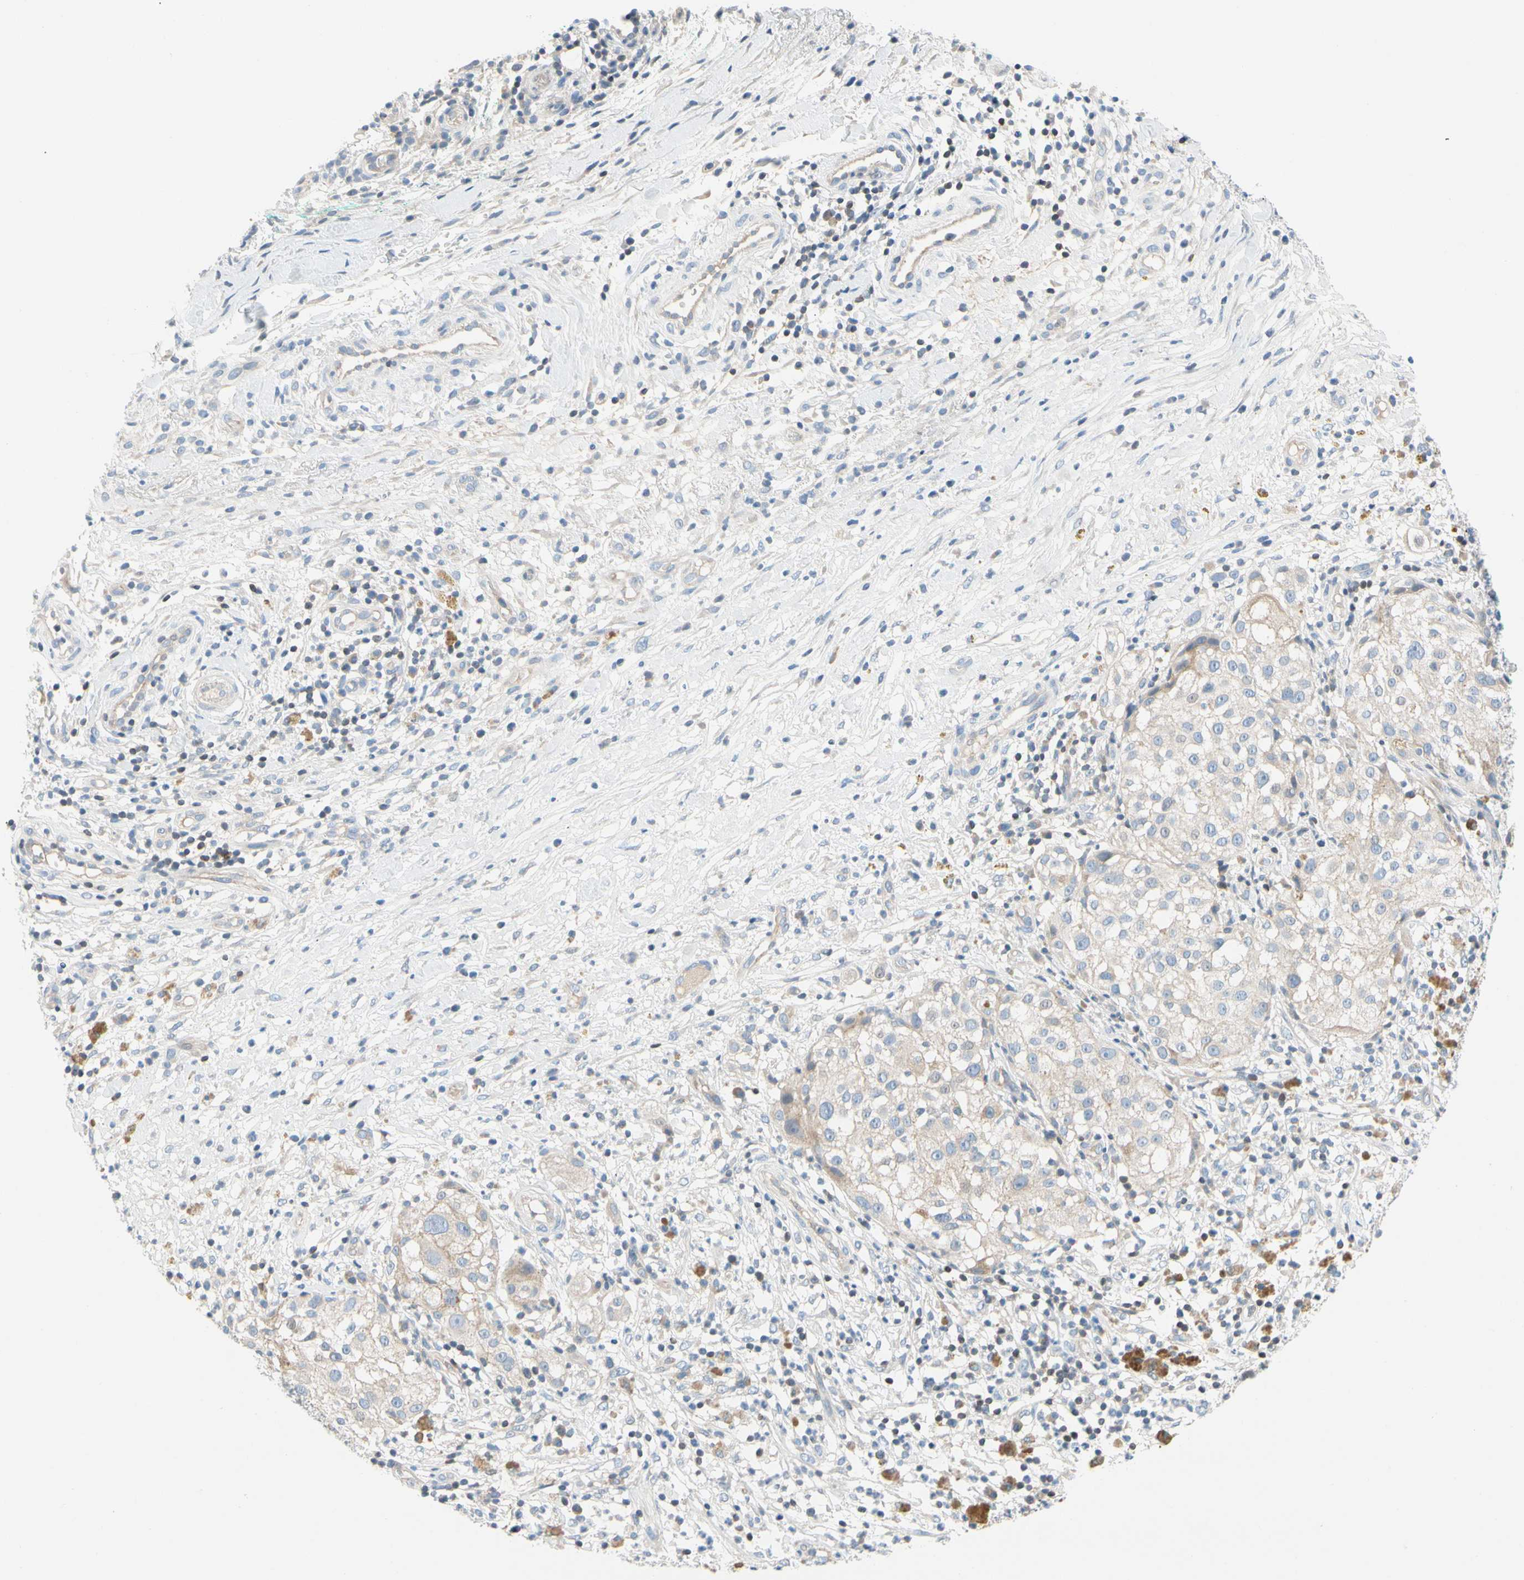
{"staining": {"intensity": "weak", "quantity": "<25%", "location": "cytoplasmic/membranous"}, "tissue": "melanoma", "cell_type": "Tumor cells", "image_type": "cancer", "snomed": [{"axis": "morphology", "description": "Necrosis, NOS"}, {"axis": "morphology", "description": "Malignant melanoma, NOS"}, {"axis": "topography", "description": "Skin"}], "caption": "A high-resolution histopathology image shows IHC staining of melanoma, which reveals no significant positivity in tumor cells. Brightfield microscopy of immunohistochemistry stained with DAB (brown) and hematoxylin (blue), captured at high magnification.", "gene": "ZNF132", "patient": {"sex": "female", "age": 87}}